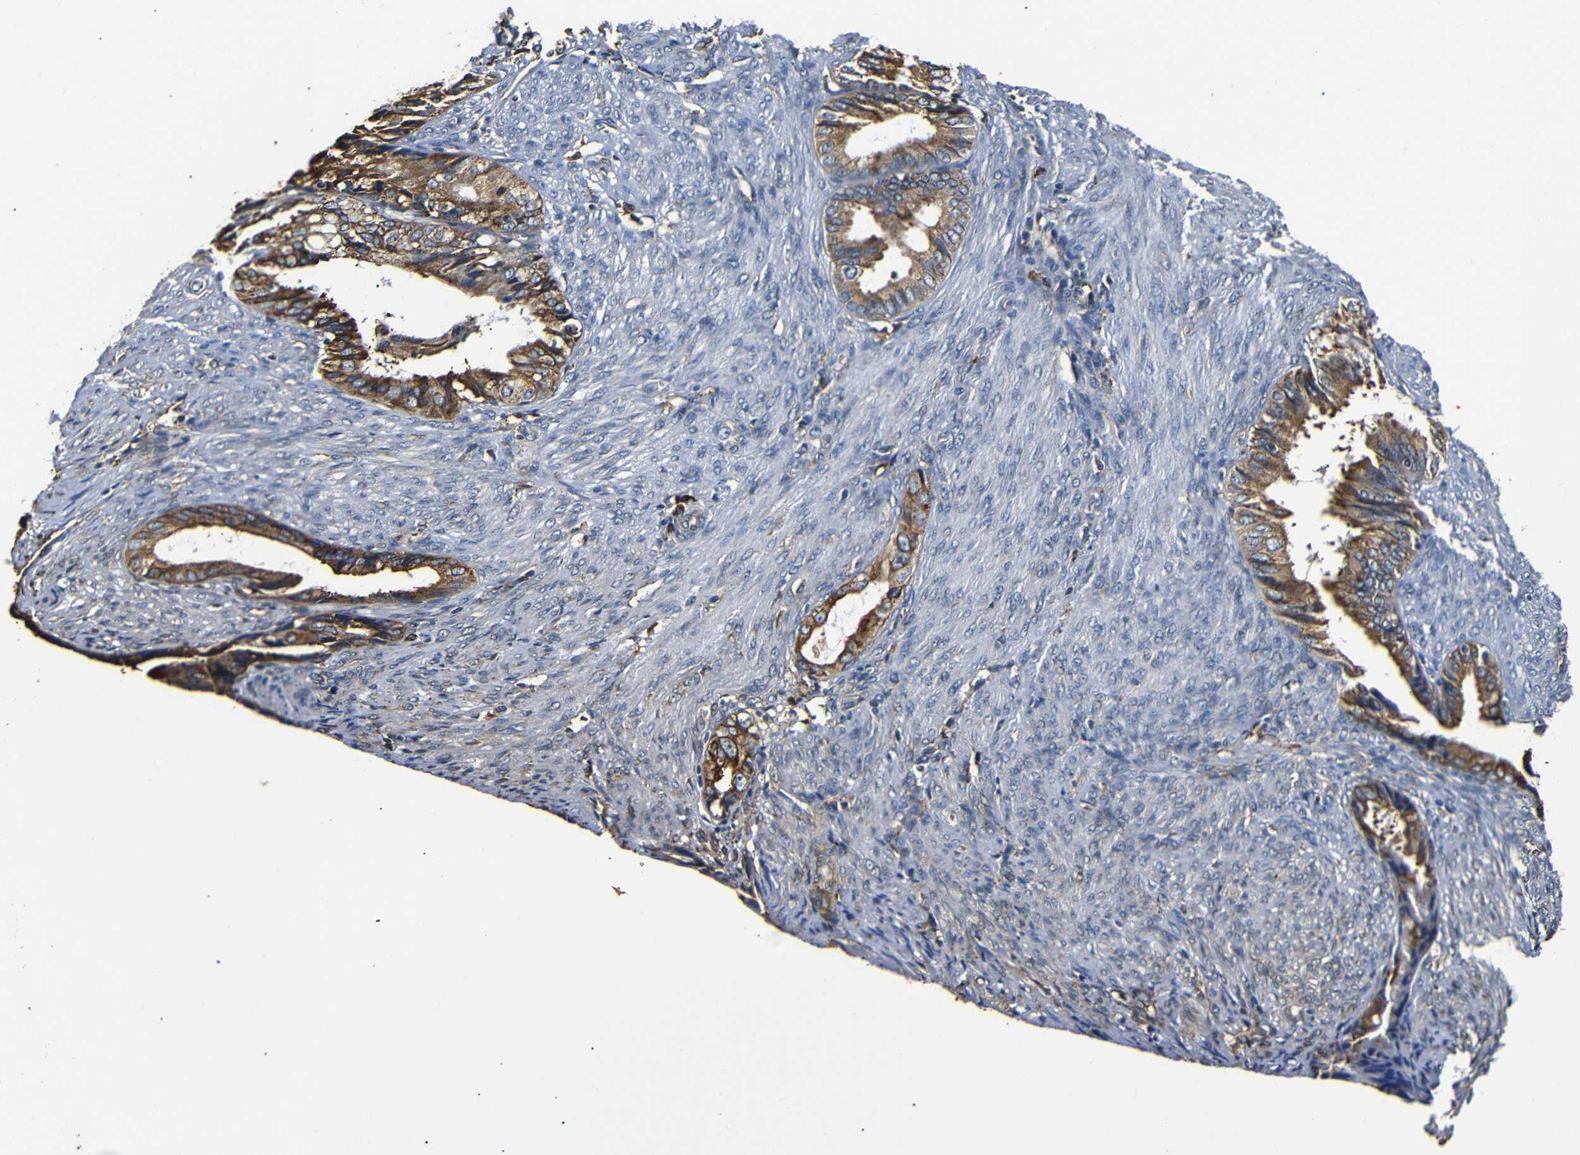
{"staining": {"intensity": "moderate", "quantity": ">75%", "location": "cytoplasmic/membranous"}, "tissue": "endometrial cancer", "cell_type": "Tumor cells", "image_type": "cancer", "snomed": [{"axis": "morphology", "description": "Adenocarcinoma, NOS"}, {"axis": "topography", "description": "Endometrium"}], "caption": "High-magnification brightfield microscopy of adenocarcinoma (endometrial) stained with DAB (3,3'-diaminobenzidine) (brown) and counterstained with hematoxylin (blue). tumor cells exhibit moderate cytoplasmic/membranous staining is identified in approximately>75% of cells.", "gene": "HHIP", "patient": {"sex": "female", "age": 86}}